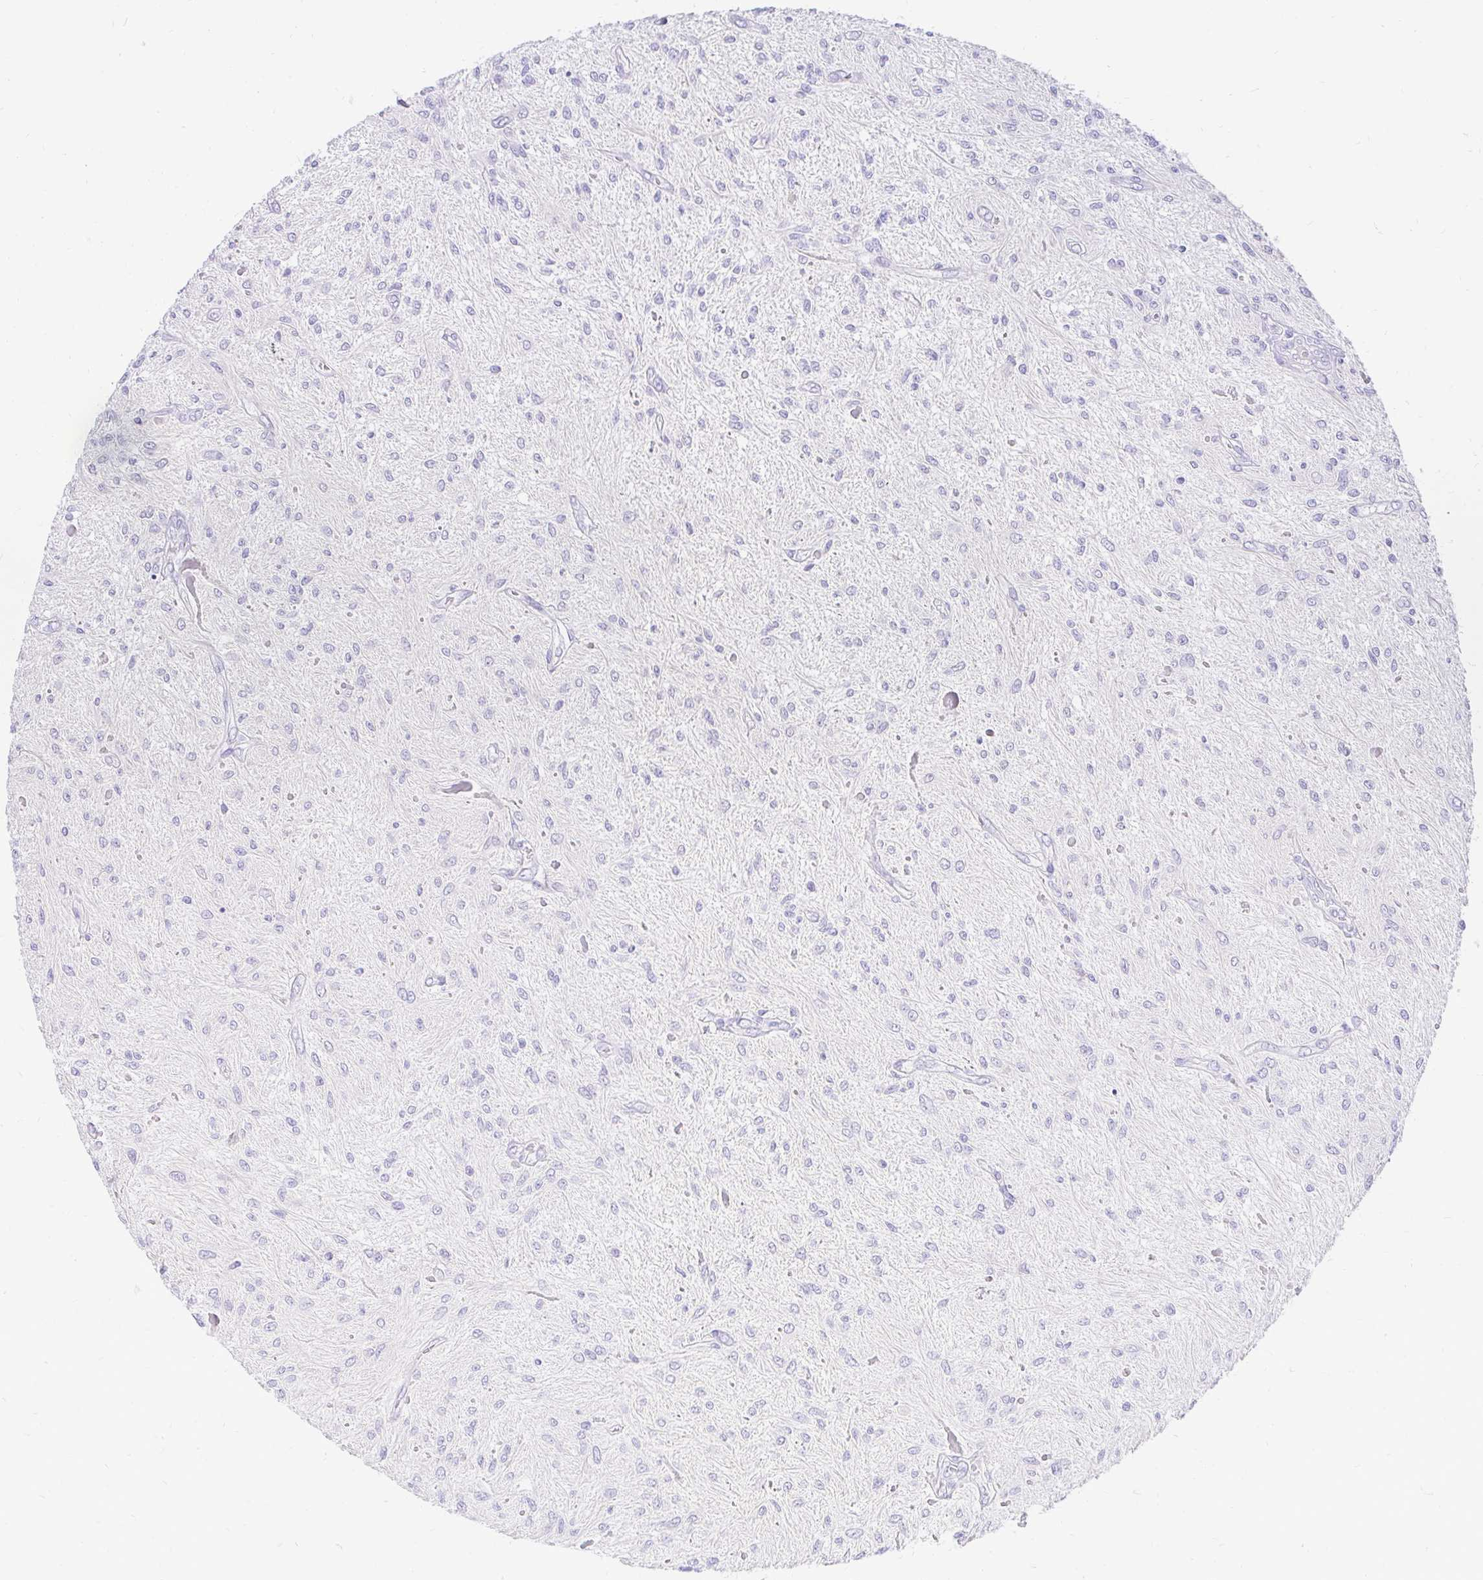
{"staining": {"intensity": "negative", "quantity": "none", "location": "none"}, "tissue": "glioma", "cell_type": "Tumor cells", "image_type": "cancer", "snomed": [{"axis": "morphology", "description": "Glioma, malignant, Low grade"}, {"axis": "topography", "description": "Cerebellum"}], "caption": "A high-resolution photomicrograph shows IHC staining of low-grade glioma (malignant), which exhibits no significant positivity in tumor cells.", "gene": "FATE1", "patient": {"sex": "female", "age": 14}}